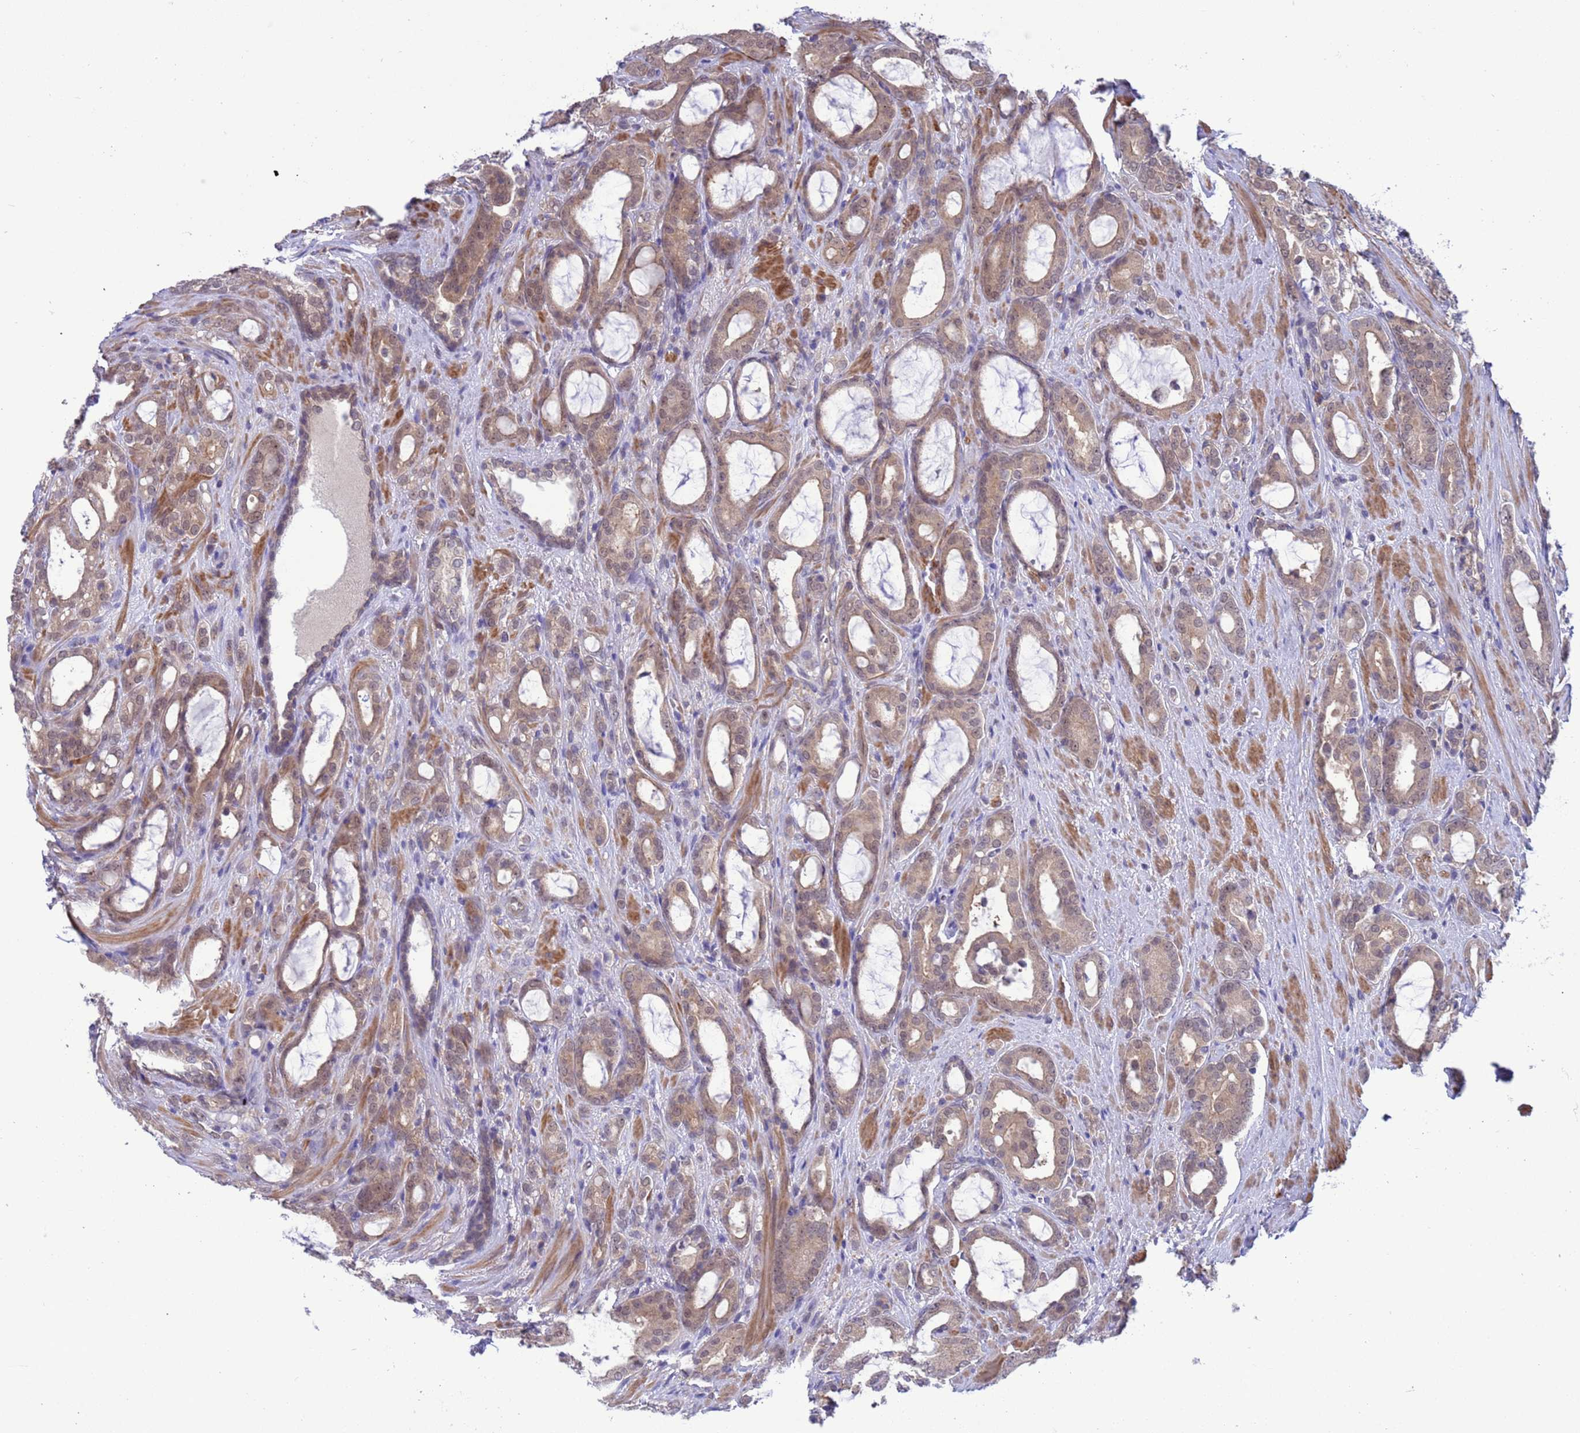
{"staining": {"intensity": "weak", "quantity": ">75%", "location": "cytoplasmic/membranous,nuclear"}, "tissue": "prostate cancer", "cell_type": "Tumor cells", "image_type": "cancer", "snomed": [{"axis": "morphology", "description": "Adenocarcinoma, High grade"}, {"axis": "topography", "description": "Prostate"}], "caption": "Weak cytoplasmic/membranous and nuclear protein positivity is seen in approximately >75% of tumor cells in prostate cancer (adenocarcinoma (high-grade)).", "gene": "ZNF461", "patient": {"sex": "male", "age": 72}}